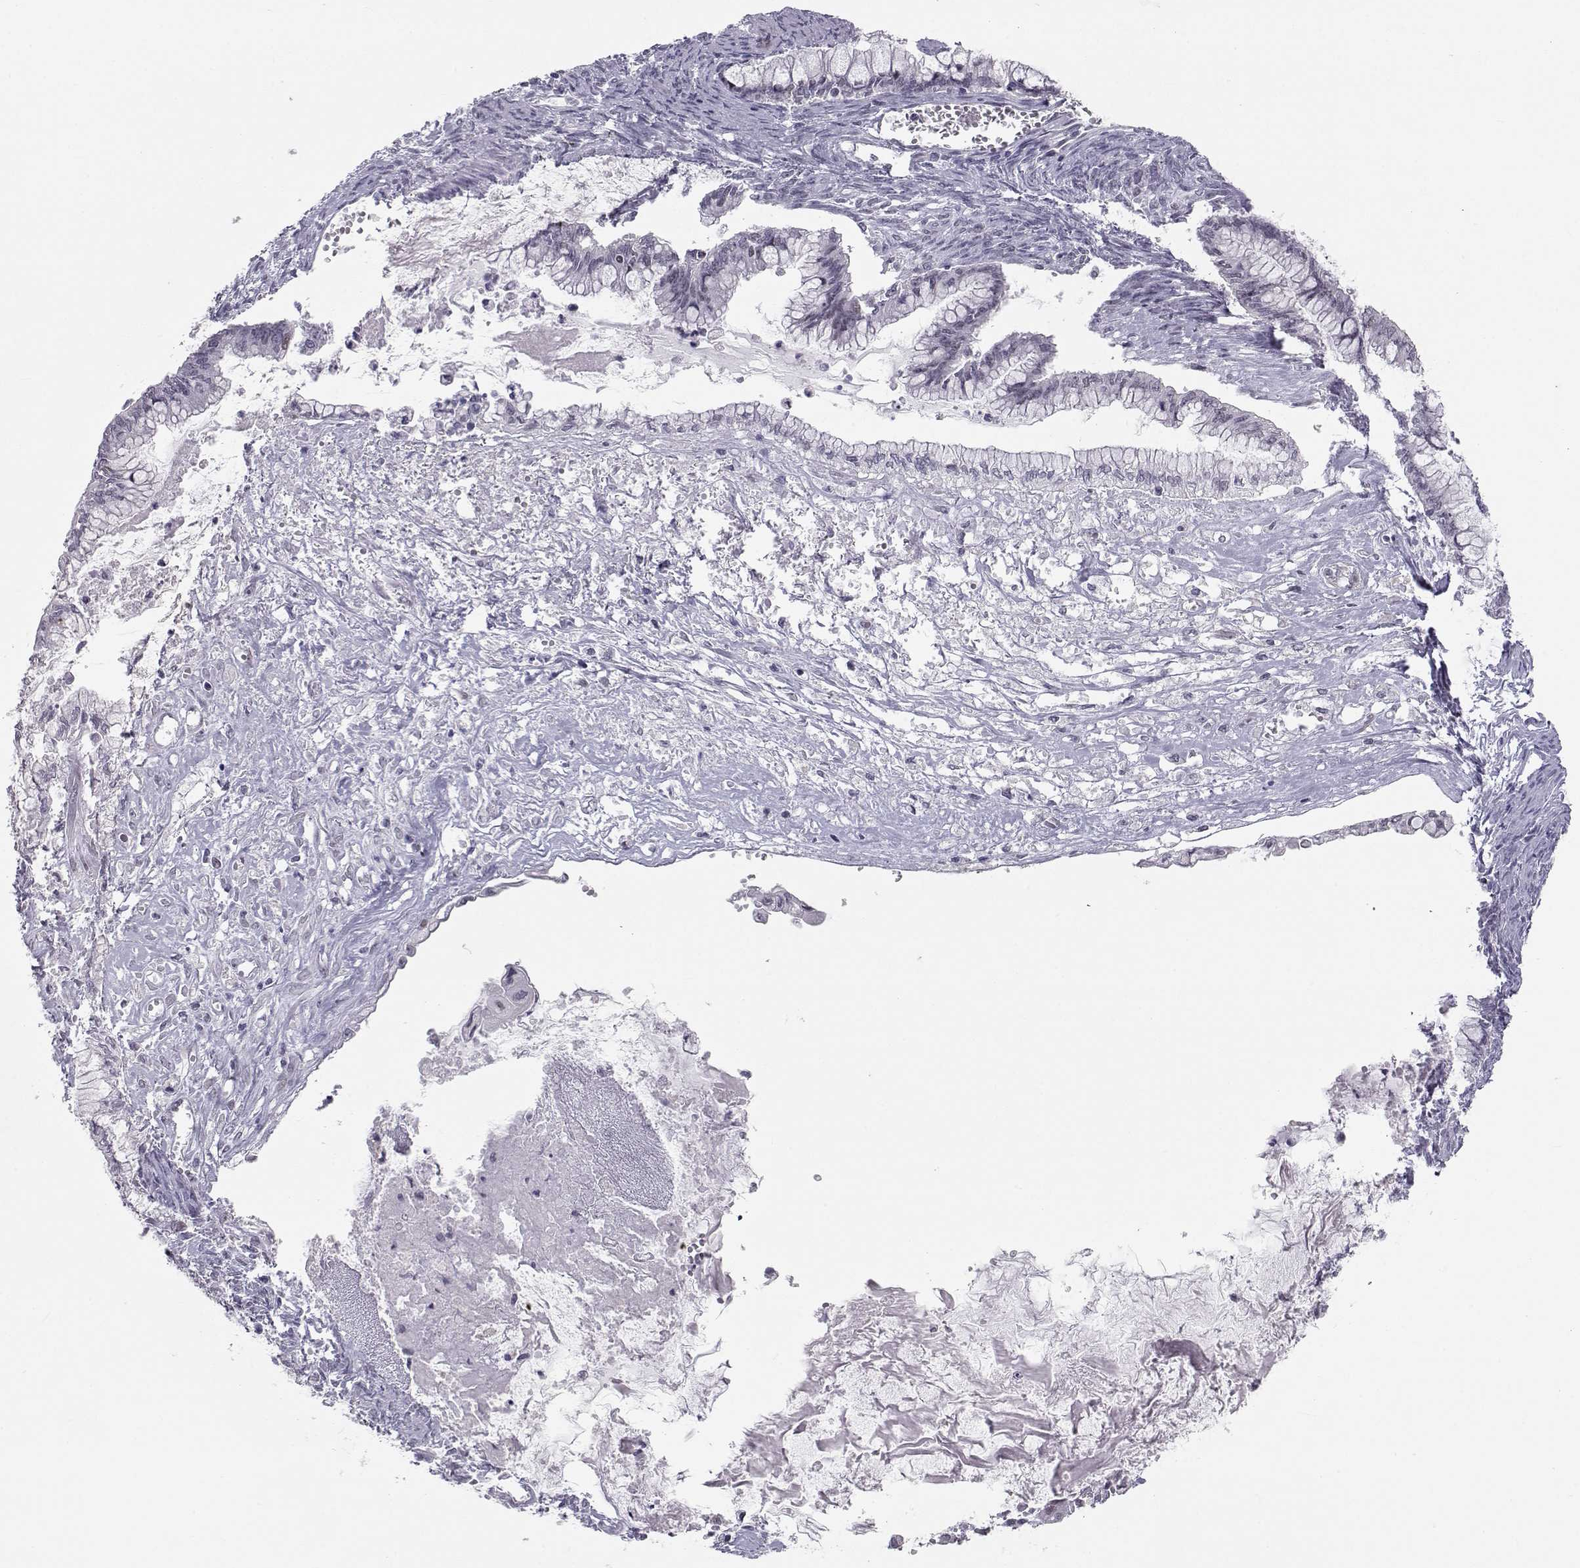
{"staining": {"intensity": "negative", "quantity": "none", "location": "none"}, "tissue": "ovarian cancer", "cell_type": "Tumor cells", "image_type": "cancer", "snomed": [{"axis": "morphology", "description": "Cystadenocarcinoma, mucinous, NOS"}, {"axis": "topography", "description": "Ovary"}], "caption": "A photomicrograph of human mucinous cystadenocarcinoma (ovarian) is negative for staining in tumor cells. (Stains: DAB immunohistochemistry (IHC) with hematoxylin counter stain, Microscopy: brightfield microscopy at high magnification).", "gene": "SIX6", "patient": {"sex": "female", "age": 67}}